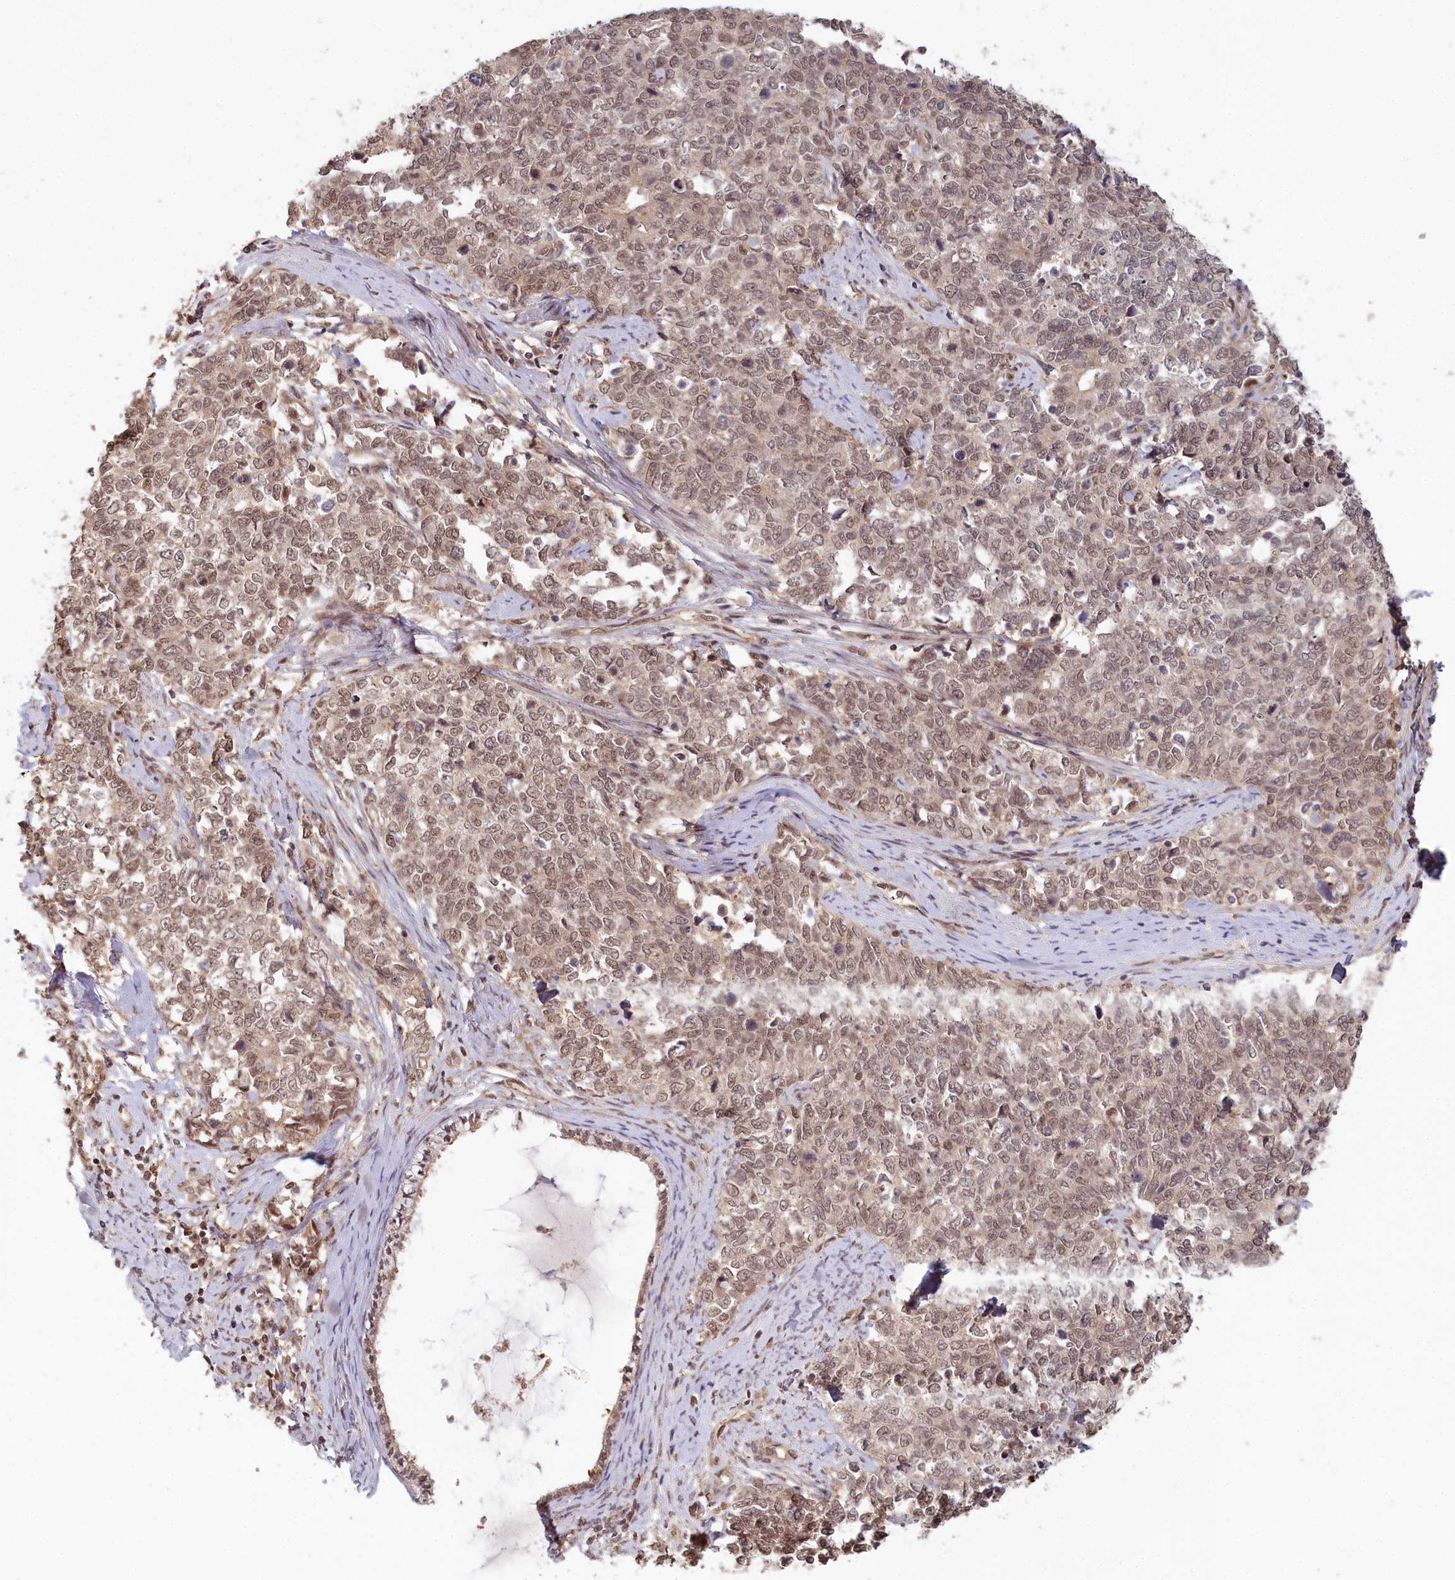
{"staining": {"intensity": "moderate", "quantity": ">75%", "location": "nuclear"}, "tissue": "cervical cancer", "cell_type": "Tumor cells", "image_type": "cancer", "snomed": [{"axis": "morphology", "description": "Squamous cell carcinoma, NOS"}, {"axis": "topography", "description": "Cervix"}], "caption": "Cervical cancer stained with a protein marker exhibits moderate staining in tumor cells.", "gene": "WAPL", "patient": {"sex": "female", "age": 63}}